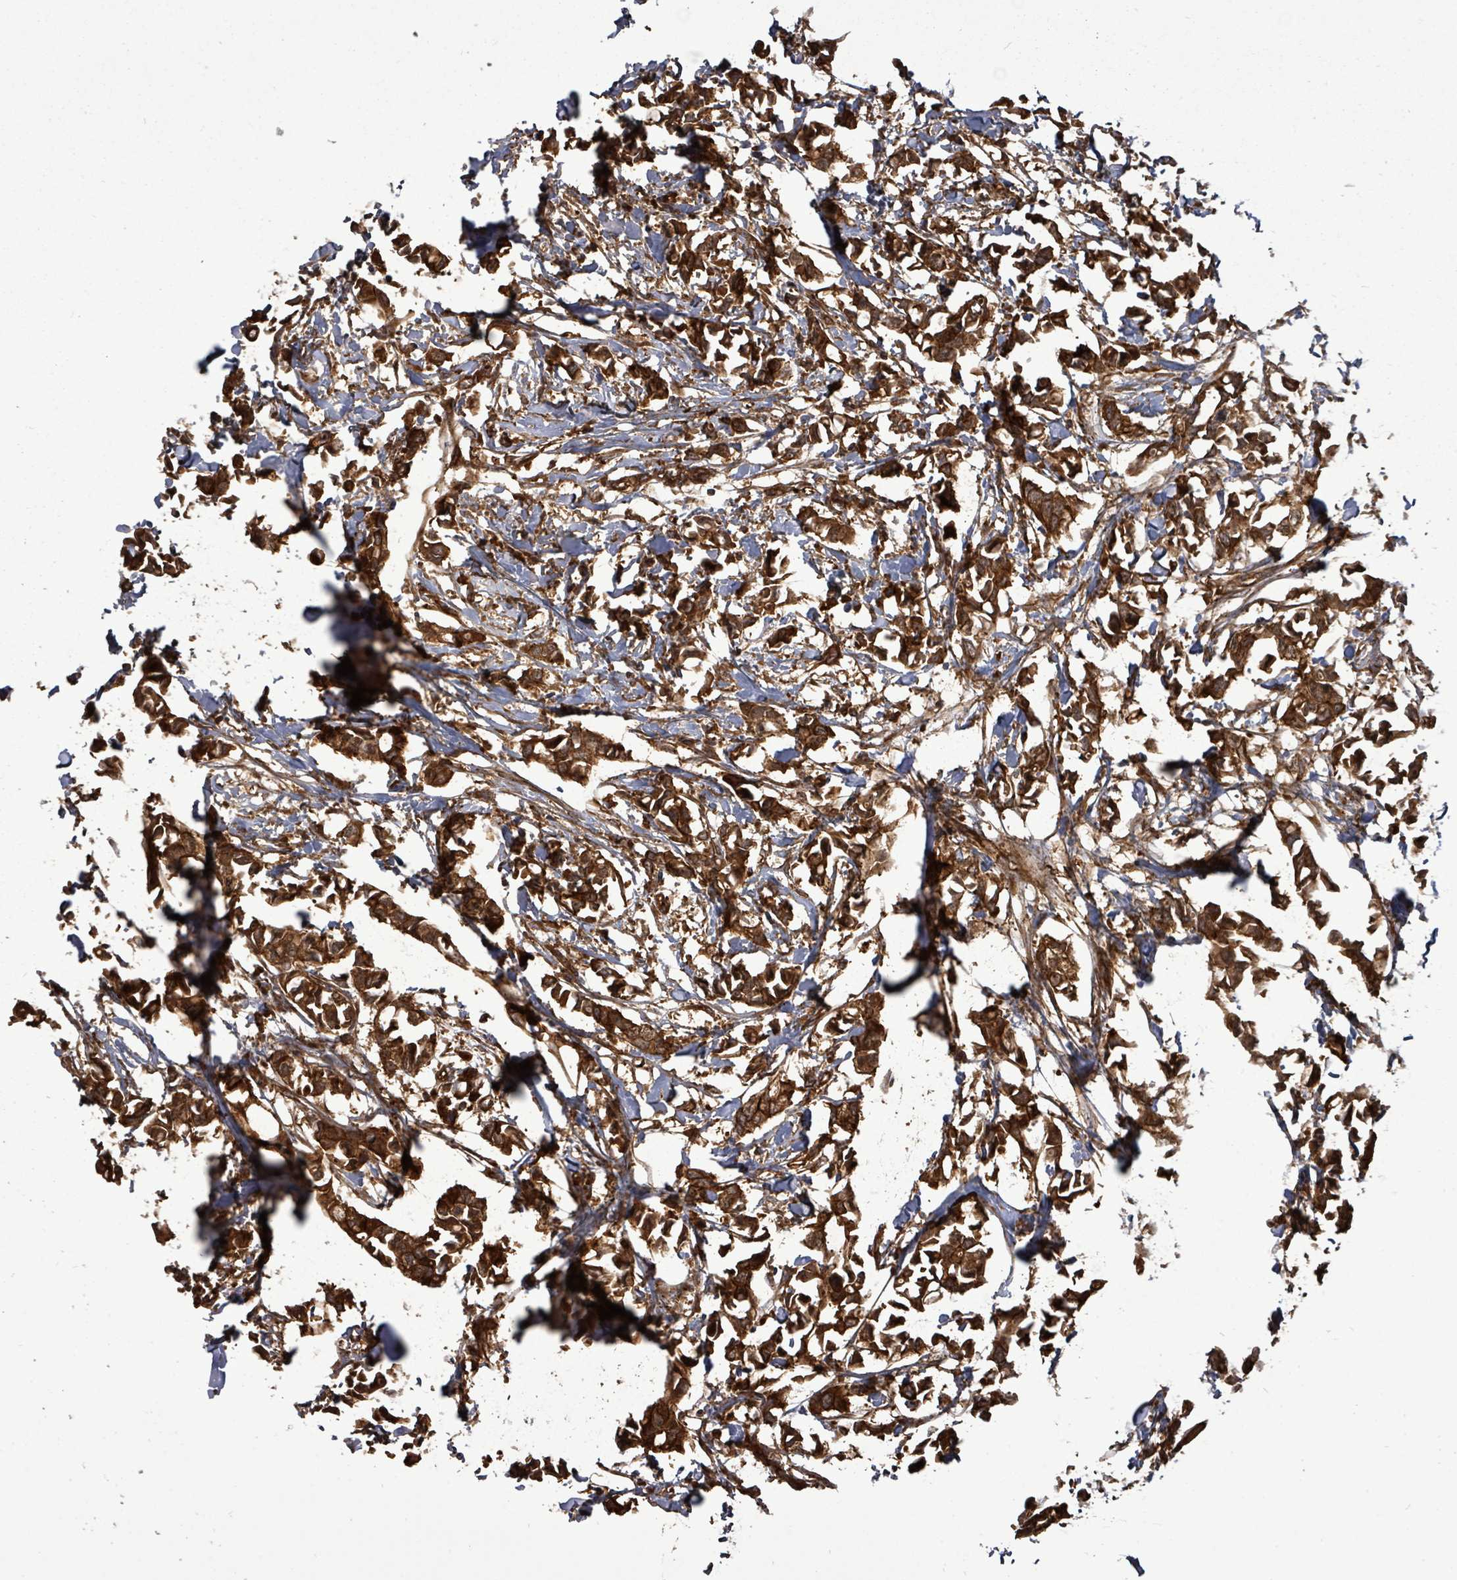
{"staining": {"intensity": "strong", "quantity": ">75%", "location": "cytoplasmic/membranous"}, "tissue": "breast cancer", "cell_type": "Tumor cells", "image_type": "cancer", "snomed": [{"axis": "morphology", "description": "Duct carcinoma"}, {"axis": "topography", "description": "Breast"}], "caption": "A brown stain labels strong cytoplasmic/membranous staining of a protein in human breast cancer (intraductal carcinoma) tumor cells.", "gene": "EIF3C", "patient": {"sex": "female", "age": 41}}